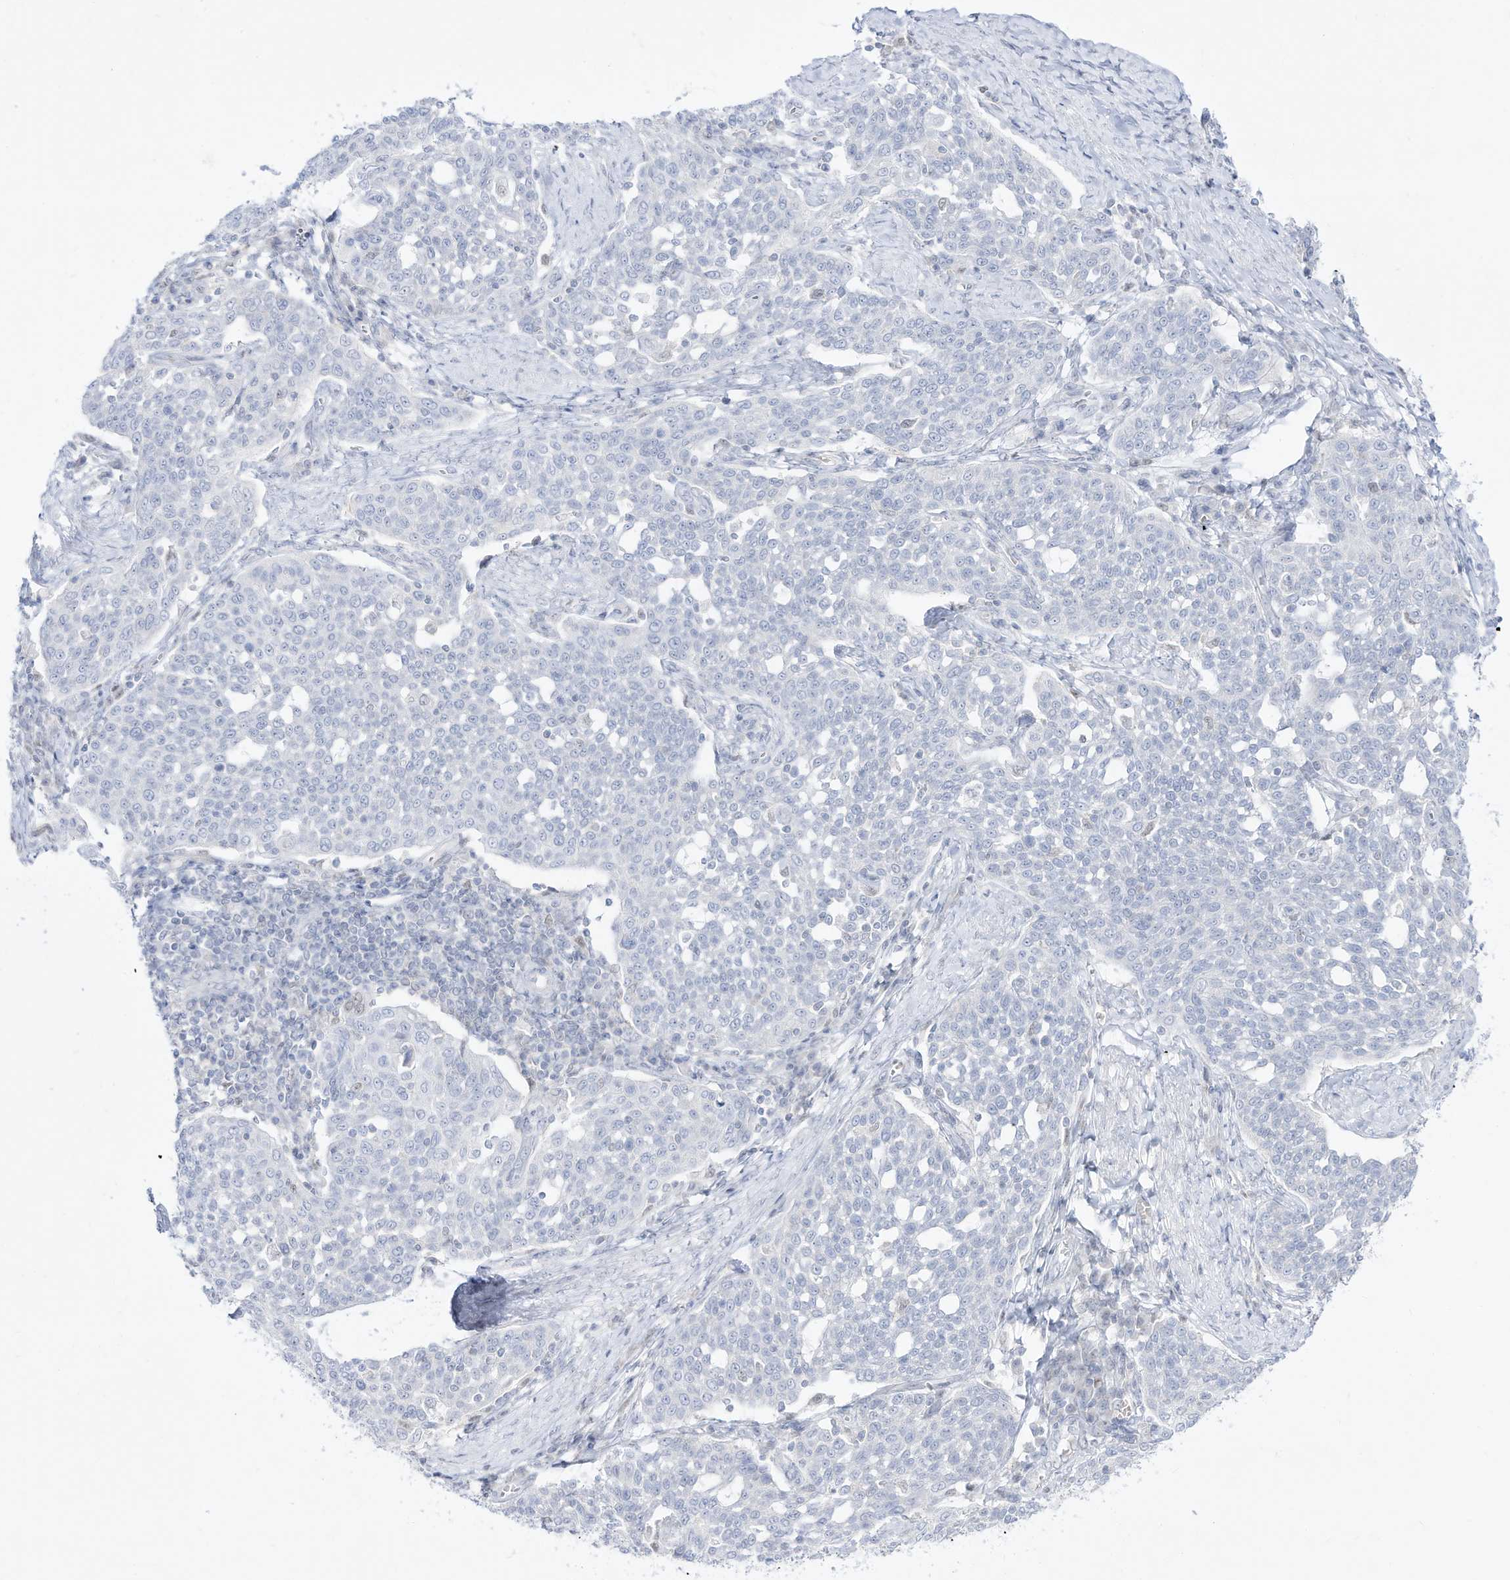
{"staining": {"intensity": "negative", "quantity": "none", "location": "none"}, "tissue": "cervical cancer", "cell_type": "Tumor cells", "image_type": "cancer", "snomed": [{"axis": "morphology", "description": "Squamous cell carcinoma, NOS"}, {"axis": "topography", "description": "Cervix"}], "caption": "The immunohistochemistry histopathology image has no significant expression in tumor cells of squamous cell carcinoma (cervical) tissue.", "gene": "DMKN", "patient": {"sex": "female", "age": 34}}